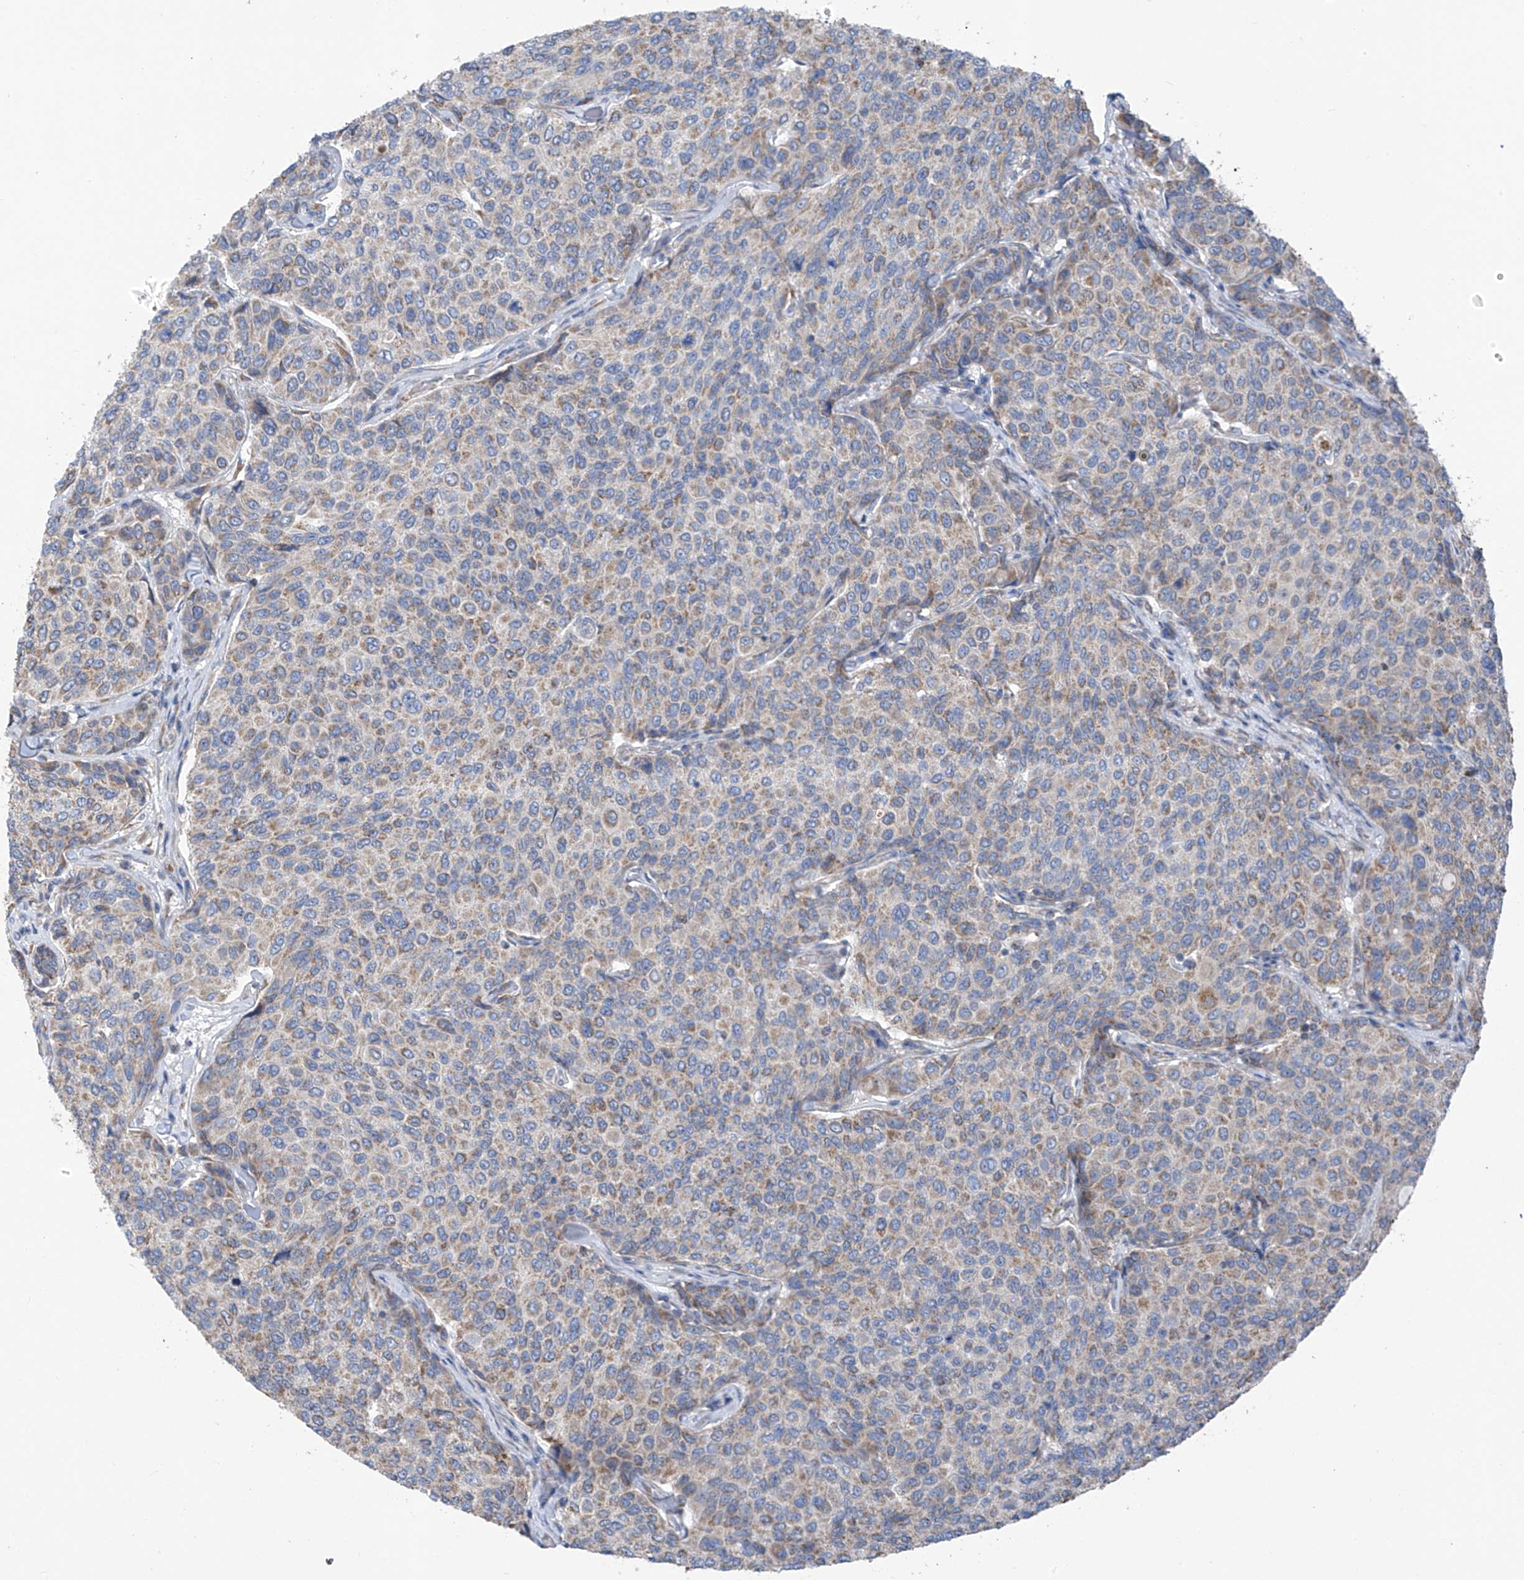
{"staining": {"intensity": "weak", "quantity": "25%-75%", "location": "cytoplasmic/membranous"}, "tissue": "breast cancer", "cell_type": "Tumor cells", "image_type": "cancer", "snomed": [{"axis": "morphology", "description": "Duct carcinoma"}, {"axis": "topography", "description": "Breast"}], "caption": "High-power microscopy captured an immunohistochemistry (IHC) image of breast cancer, revealing weak cytoplasmic/membranous positivity in approximately 25%-75% of tumor cells.", "gene": "EOMES", "patient": {"sex": "female", "age": 55}}